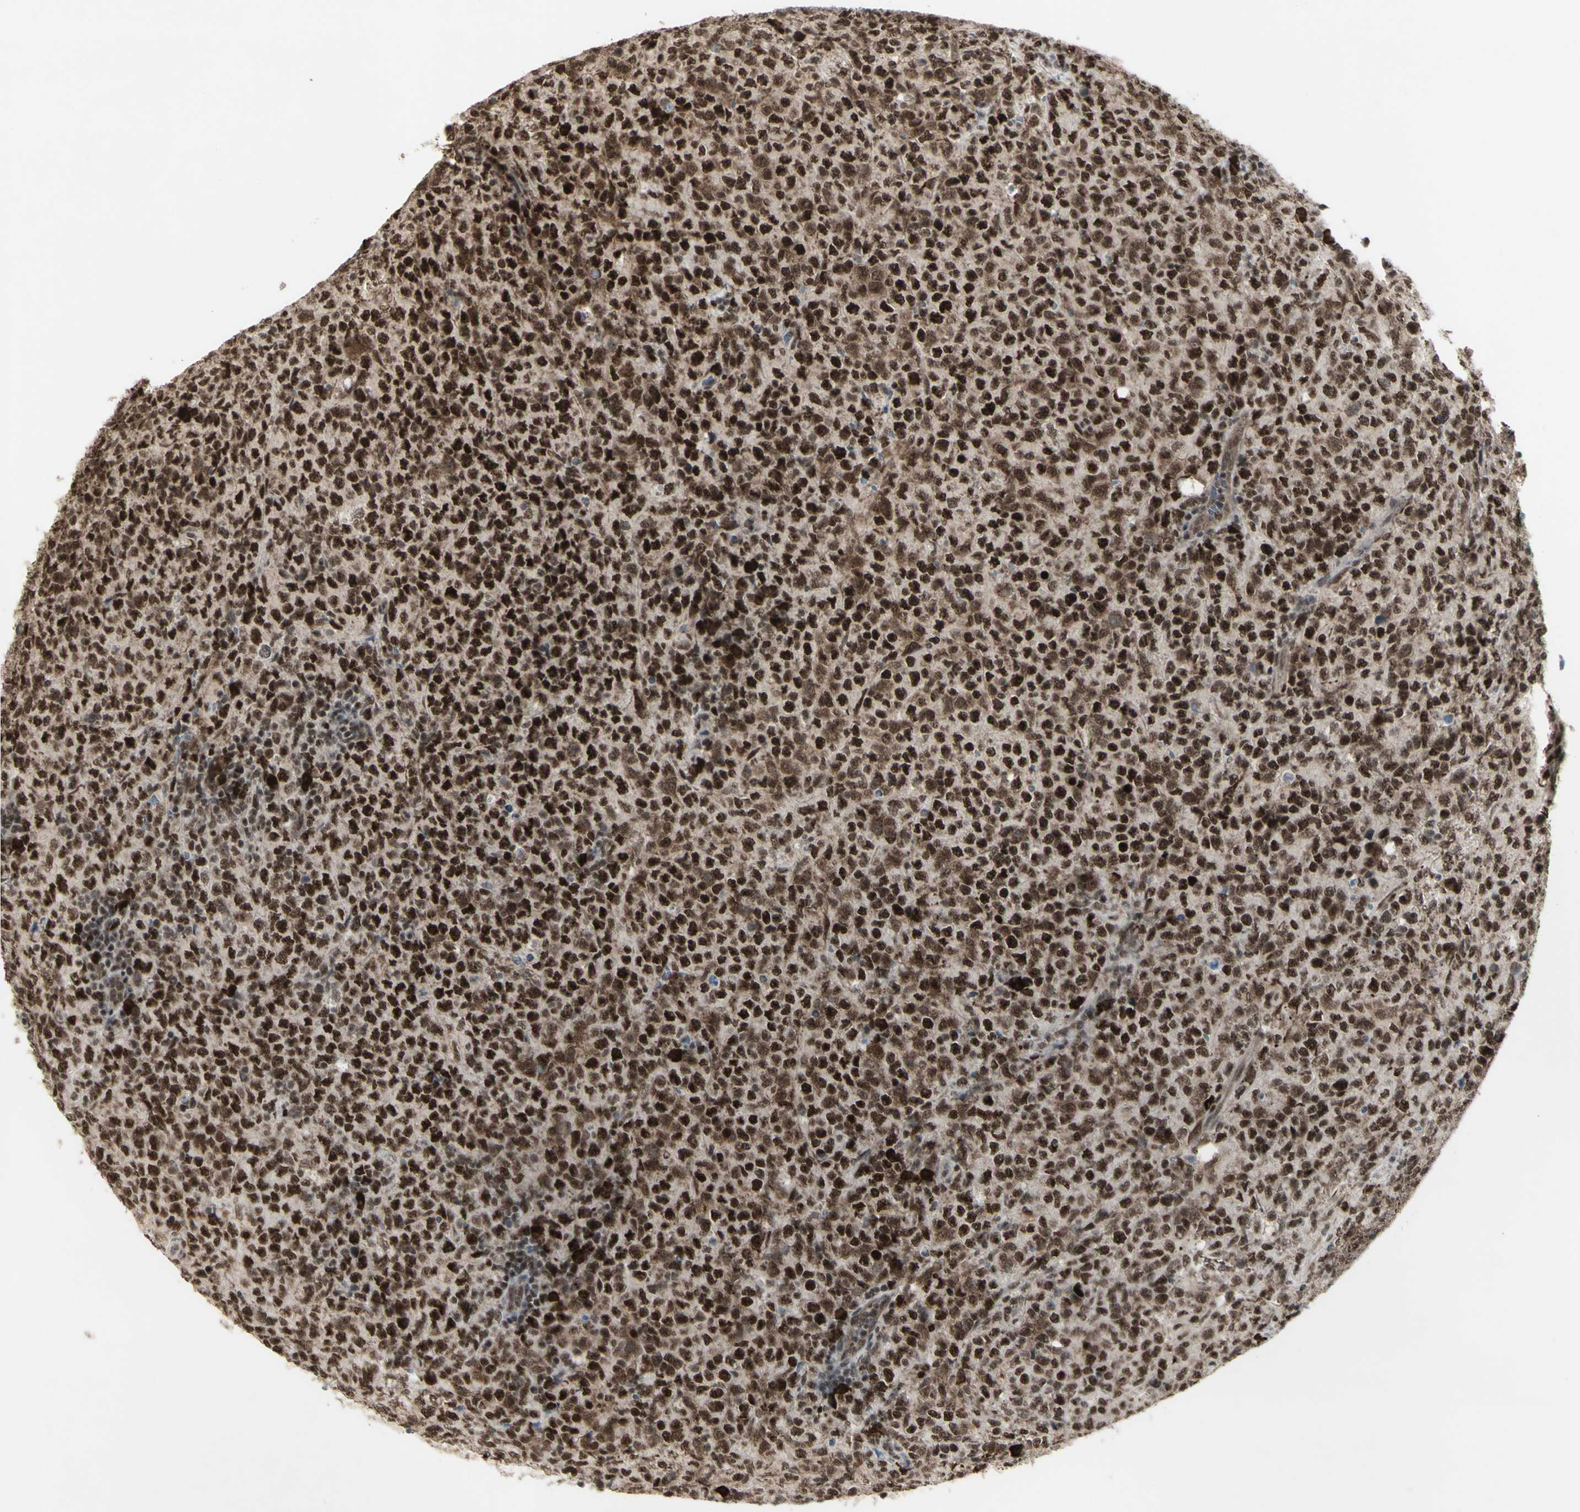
{"staining": {"intensity": "strong", "quantity": ">75%", "location": "nuclear"}, "tissue": "lymphoma", "cell_type": "Tumor cells", "image_type": "cancer", "snomed": [{"axis": "morphology", "description": "Malignant lymphoma, non-Hodgkin's type, High grade"}, {"axis": "topography", "description": "Tonsil"}], "caption": "A high amount of strong nuclear positivity is seen in approximately >75% of tumor cells in malignant lymphoma, non-Hodgkin's type (high-grade) tissue.", "gene": "CCNT1", "patient": {"sex": "female", "age": 36}}